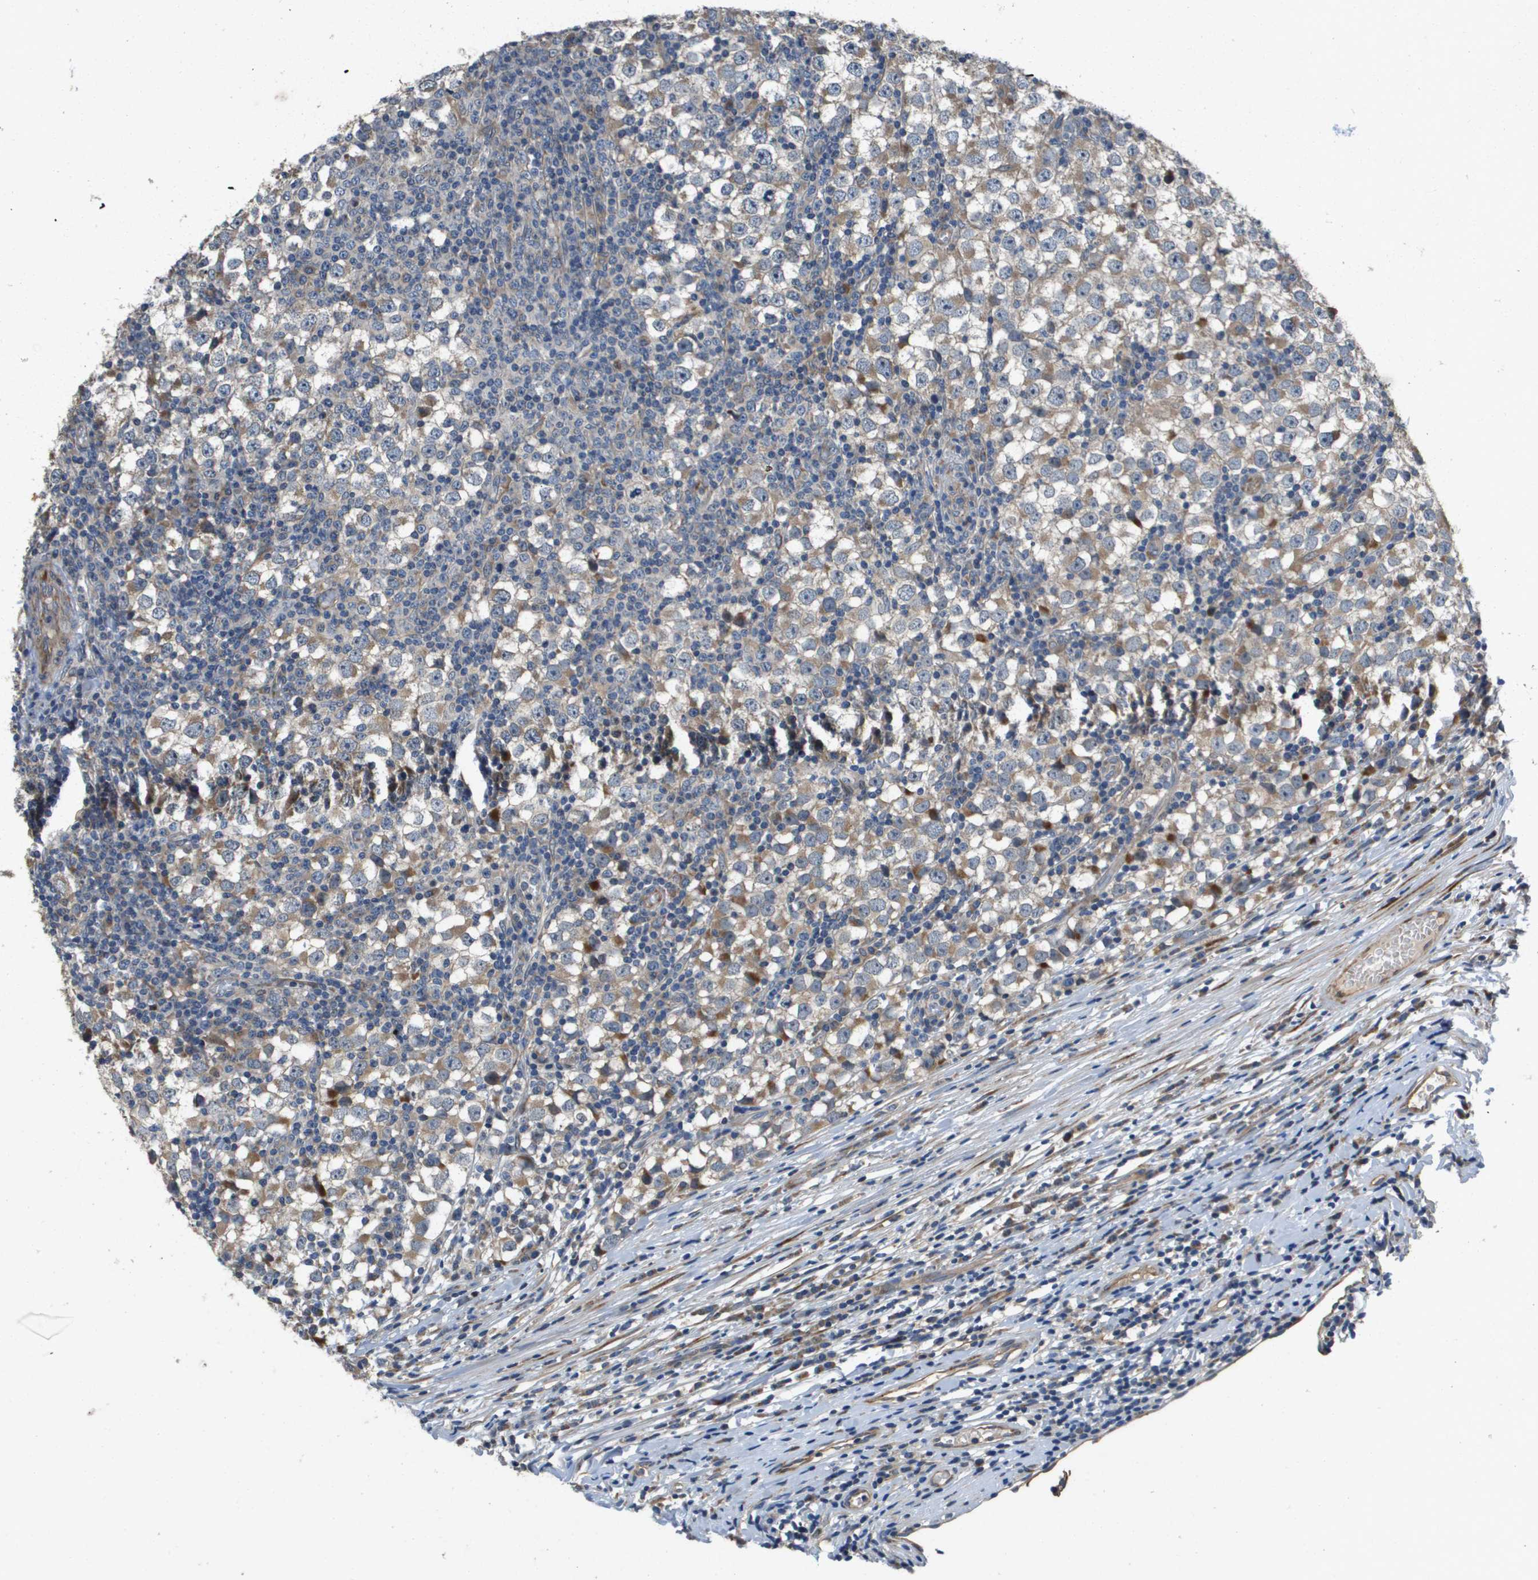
{"staining": {"intensity": "weak", "quantity": "25%-75%", "location": "cytoplasmic/membranous"}, "tissue": "testis cancer", "cell_type": "Tumor cells", "image_type": "cancer", "snomed": [{"axis": "morphology", "description": "Seminoma, NOS"}, {"axis": "topography", "description": "Testis"}], "caption": "A photomicrograph showing weak cytoplasmic/membranous positivity in approximately 25%-75% of tumor cells in testis cancer (seminoma), as visualized by brown immunohistochemical staining.", "gene": "ENTPD2", "patient": {"sex": "male", "age": 65}}